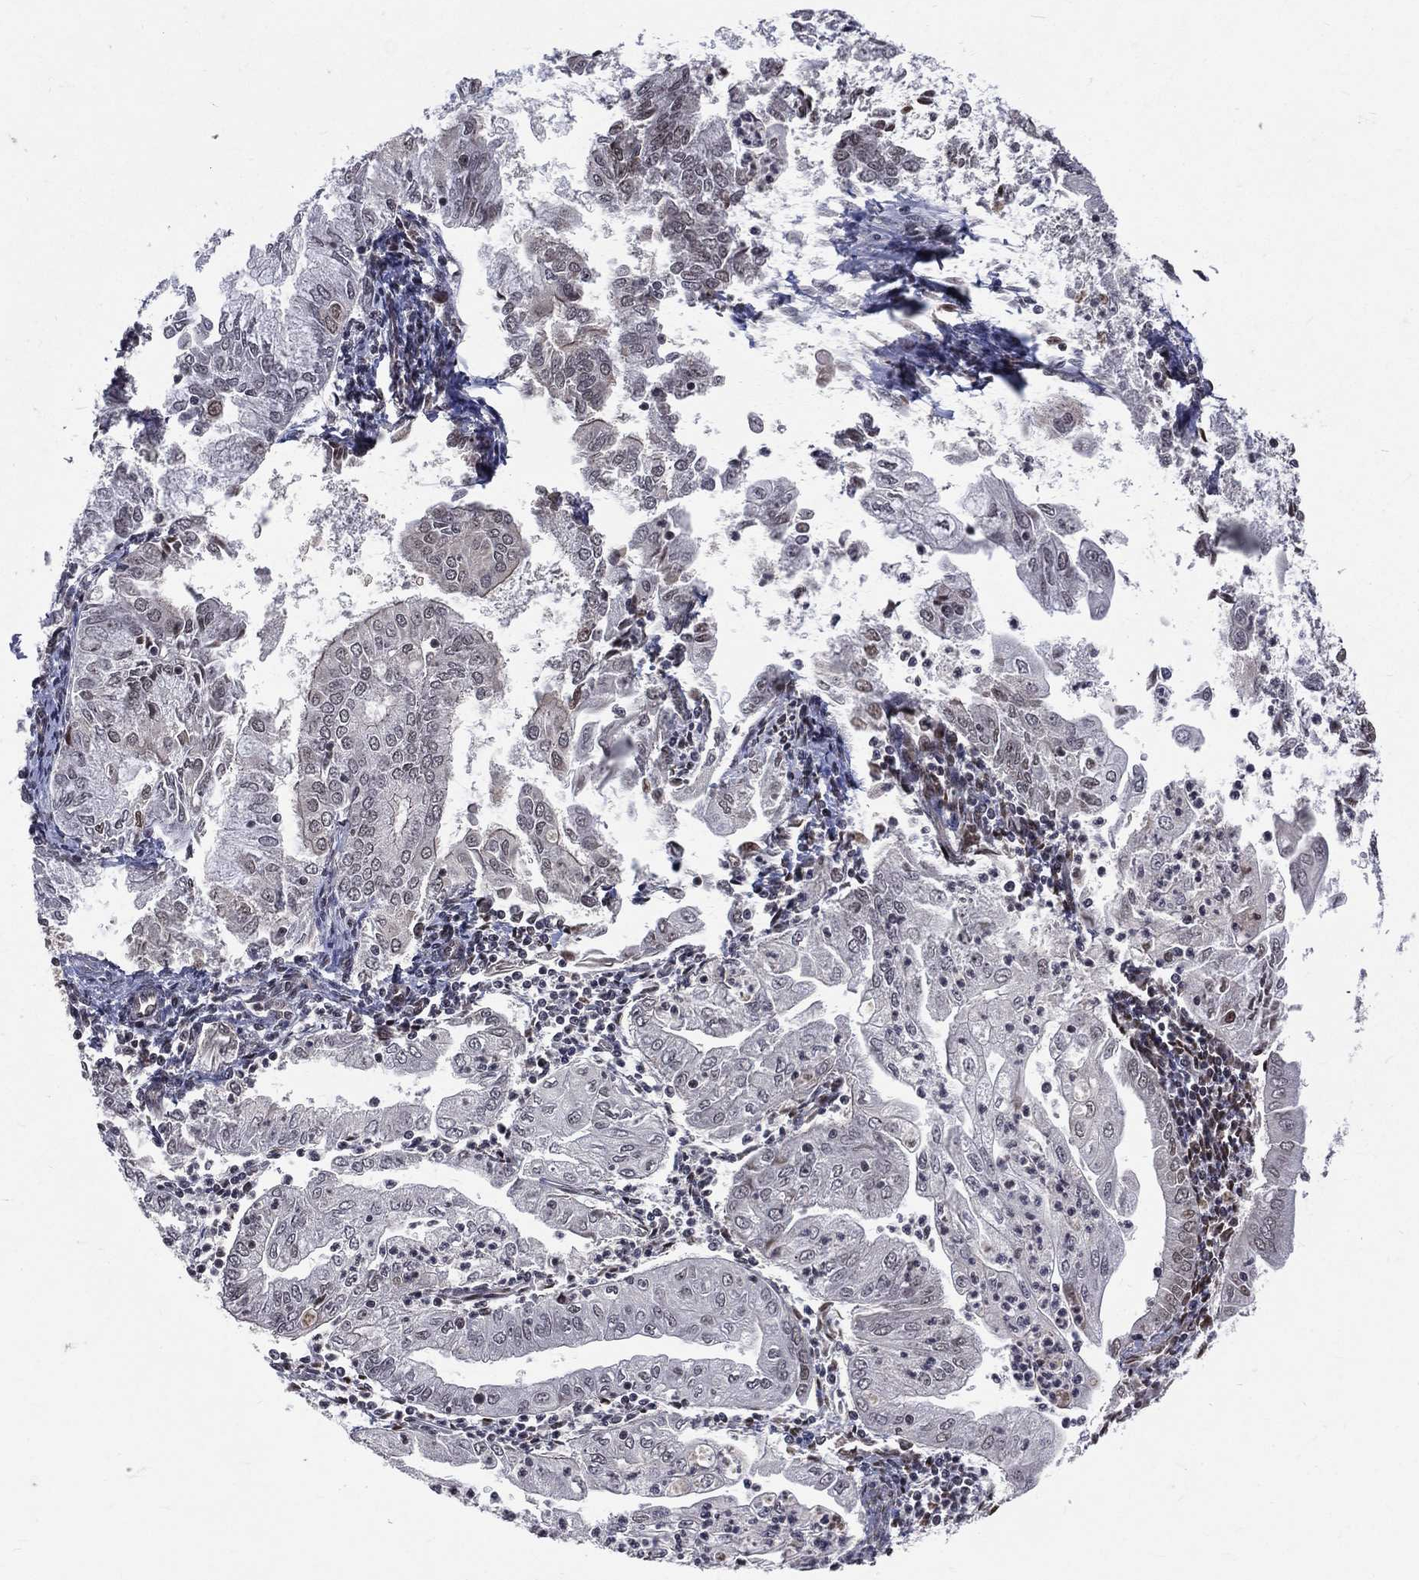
{"staining": {"intensity": "moderate", "quantity": "<25%", "location": "nuclear"}, "tissue": "endometrial cancer", "cell_type": "Tumor cells", "image_type": "cancer", "snomed": [{"axis": "morphology", "description": "Adenocarcinoma, NOS"}, {"axis": "topography", "description": "Endometrium"}], "caption": "Immunohistochemical staining of human endometrial adenocarcinoma displays moderate nuclear protein staining in approximately <25% of tumor cells. (DAB IHC with brightfield microscopy, high magnification).", "gene": "SMC3", "patient": {"sex": "female", "age": 56}}